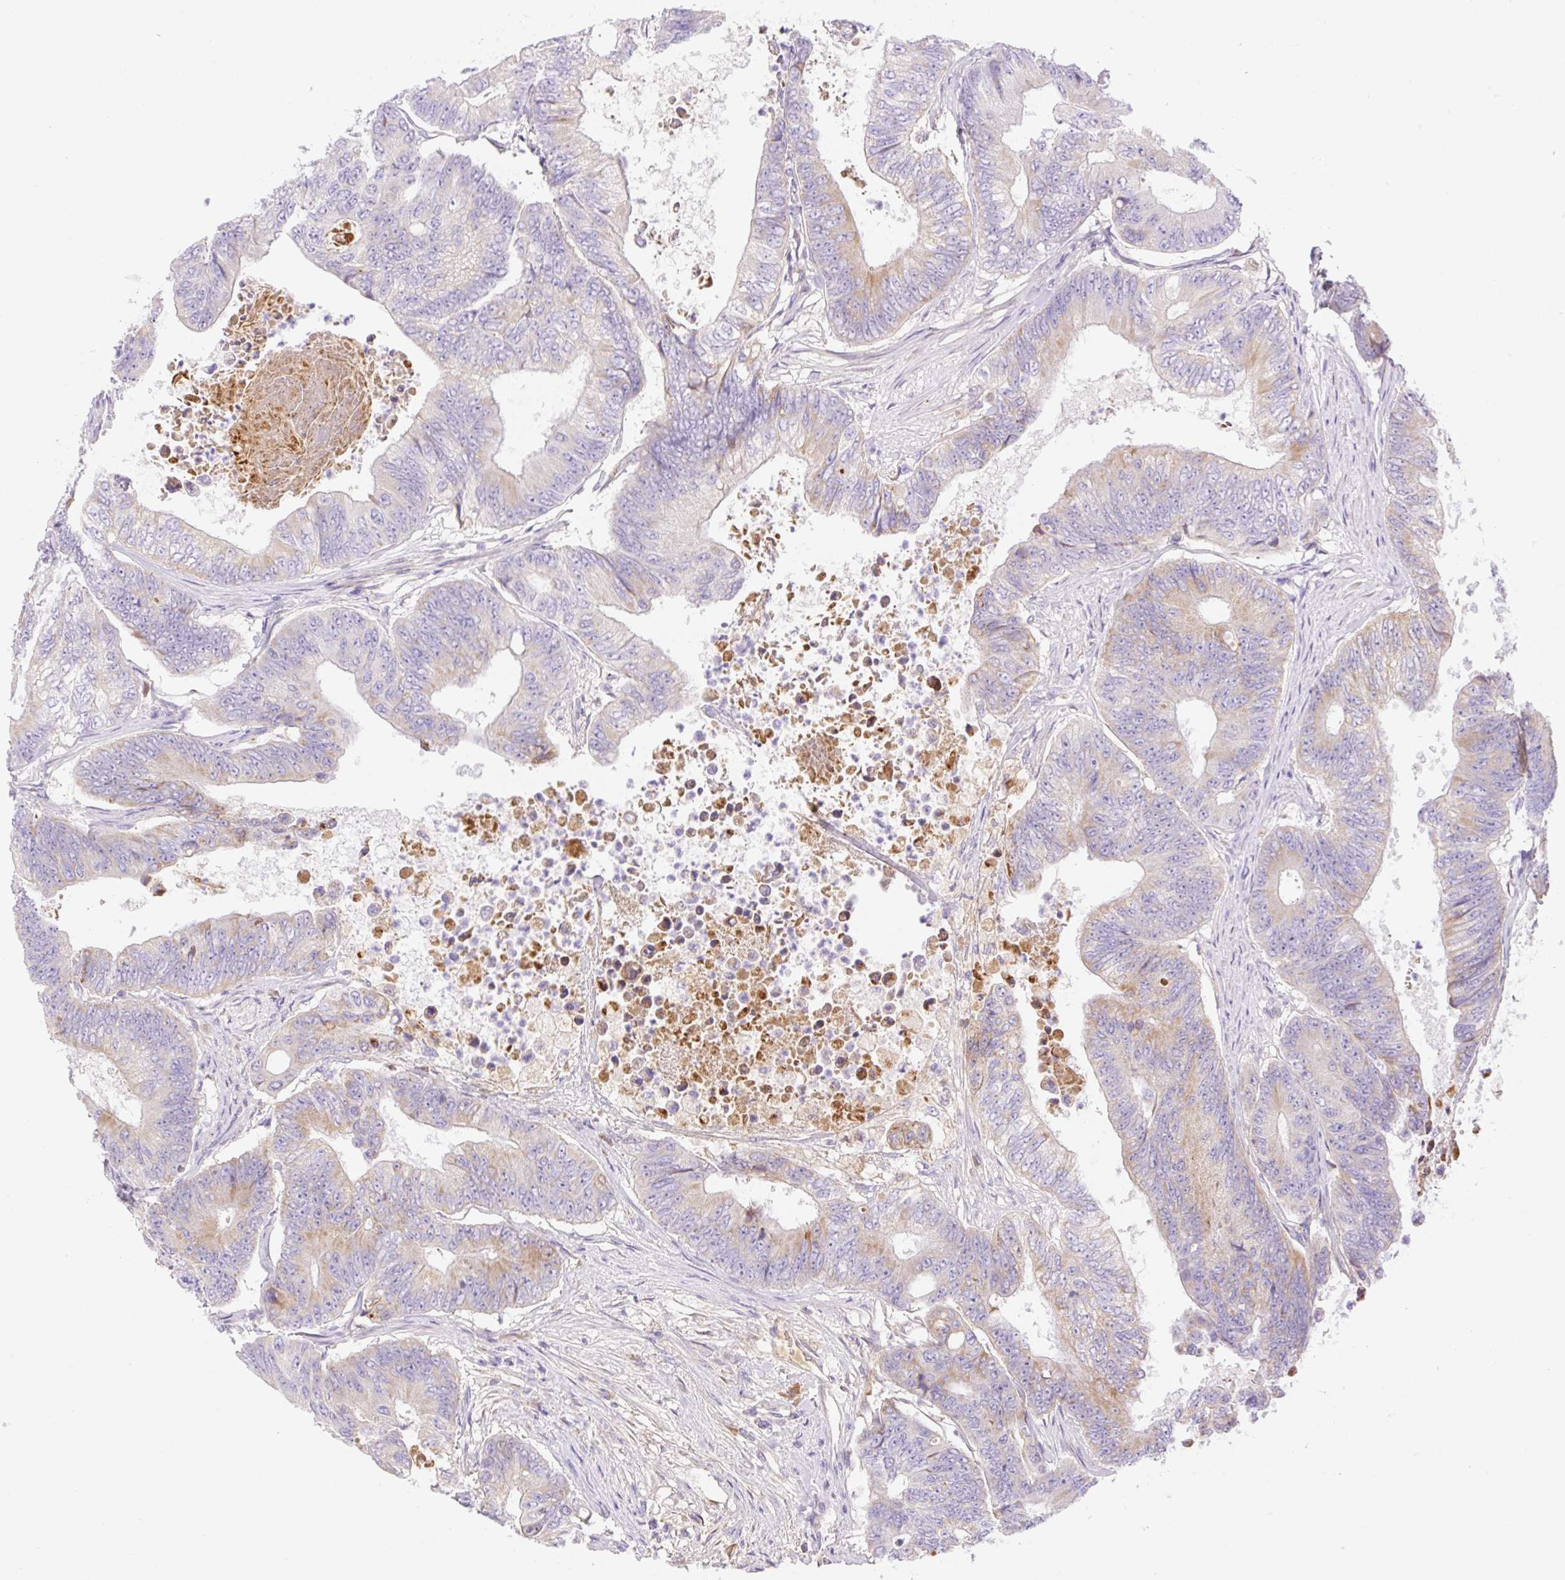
{"staining": {"intensity": "weak", "quantity": "25%-75%", "location": "cytoplasmic/membranous"}, "tissue": "colorectal cancer", "cell_type": "Tumor cells", "image_type": "cancer", "snomed": [{"axis": "morphology", "description": "Adenocarcinoma, NOS"}, {"axis": "topography", "description": "Colon"}], "caption": "Immunohistochemical staining of human colorectal adenocarcinoma demonstrates low levels of weak cytoplasmic/membranous staining in approximately 25%-75% of tumor cells.", "gene": "ETNK2", "patient": {"sex": "female", "age": 48}}